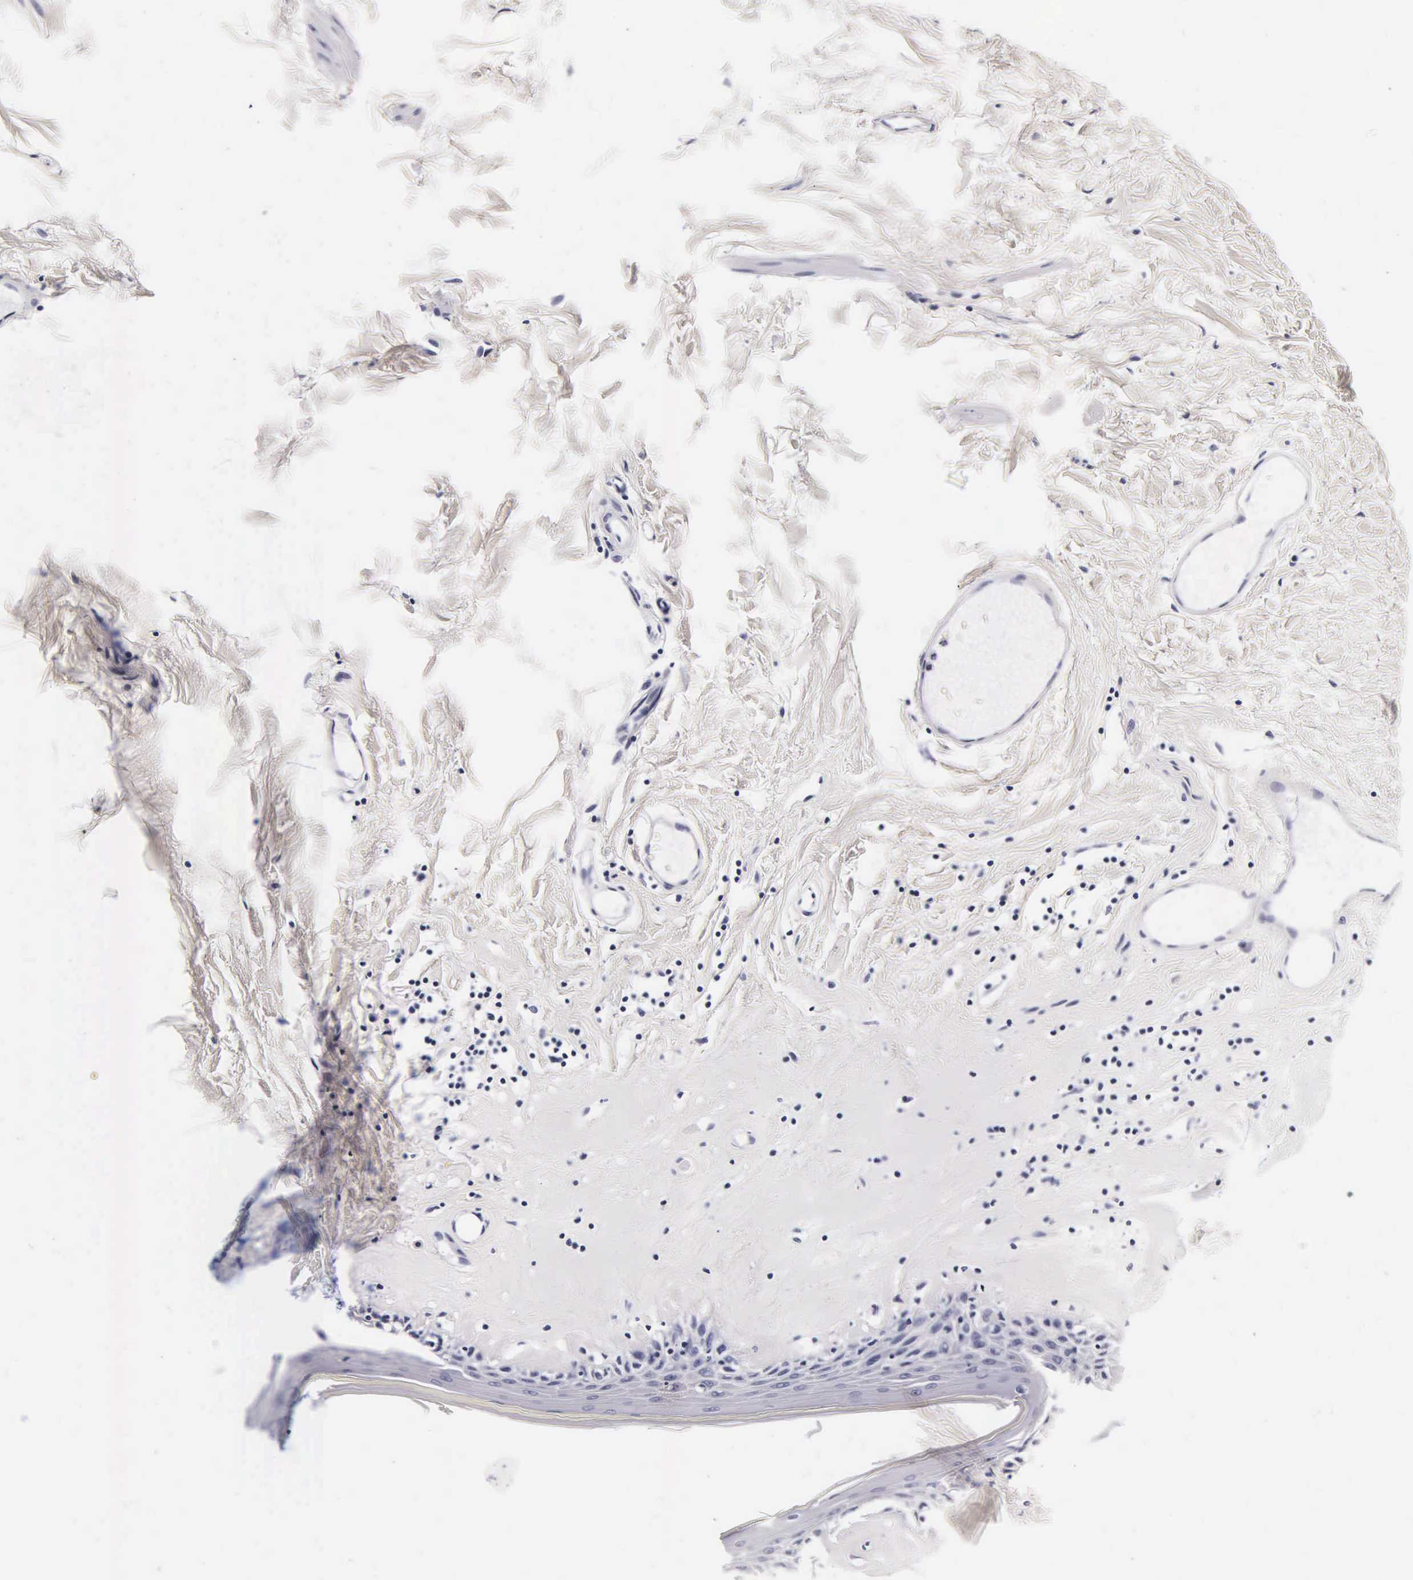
{"staining": {"intensity": "negative", "quantity": "none", "location": "none"}, "tissue": "skin", "cell_type": "Epidermal cells", "image_type": "normal", "snomed": [{"axis": "morphology", "description": "Normal tissue, NOS"}, {"axis": "topography", "description": "Vascular tissue"}, {"axis": "topography", "description": "Vulva"}, {"axis": "topography", "description": "Peripheral nerve tissue"}], "caption": "Micrograph shows no protein positivity in epidermal cells of normal skin. (DAB (3,3'-diaminobenzidine) IHC, high magnification).", "gene": "CGB3", "patient": {"sex": "female", "age": 86}}